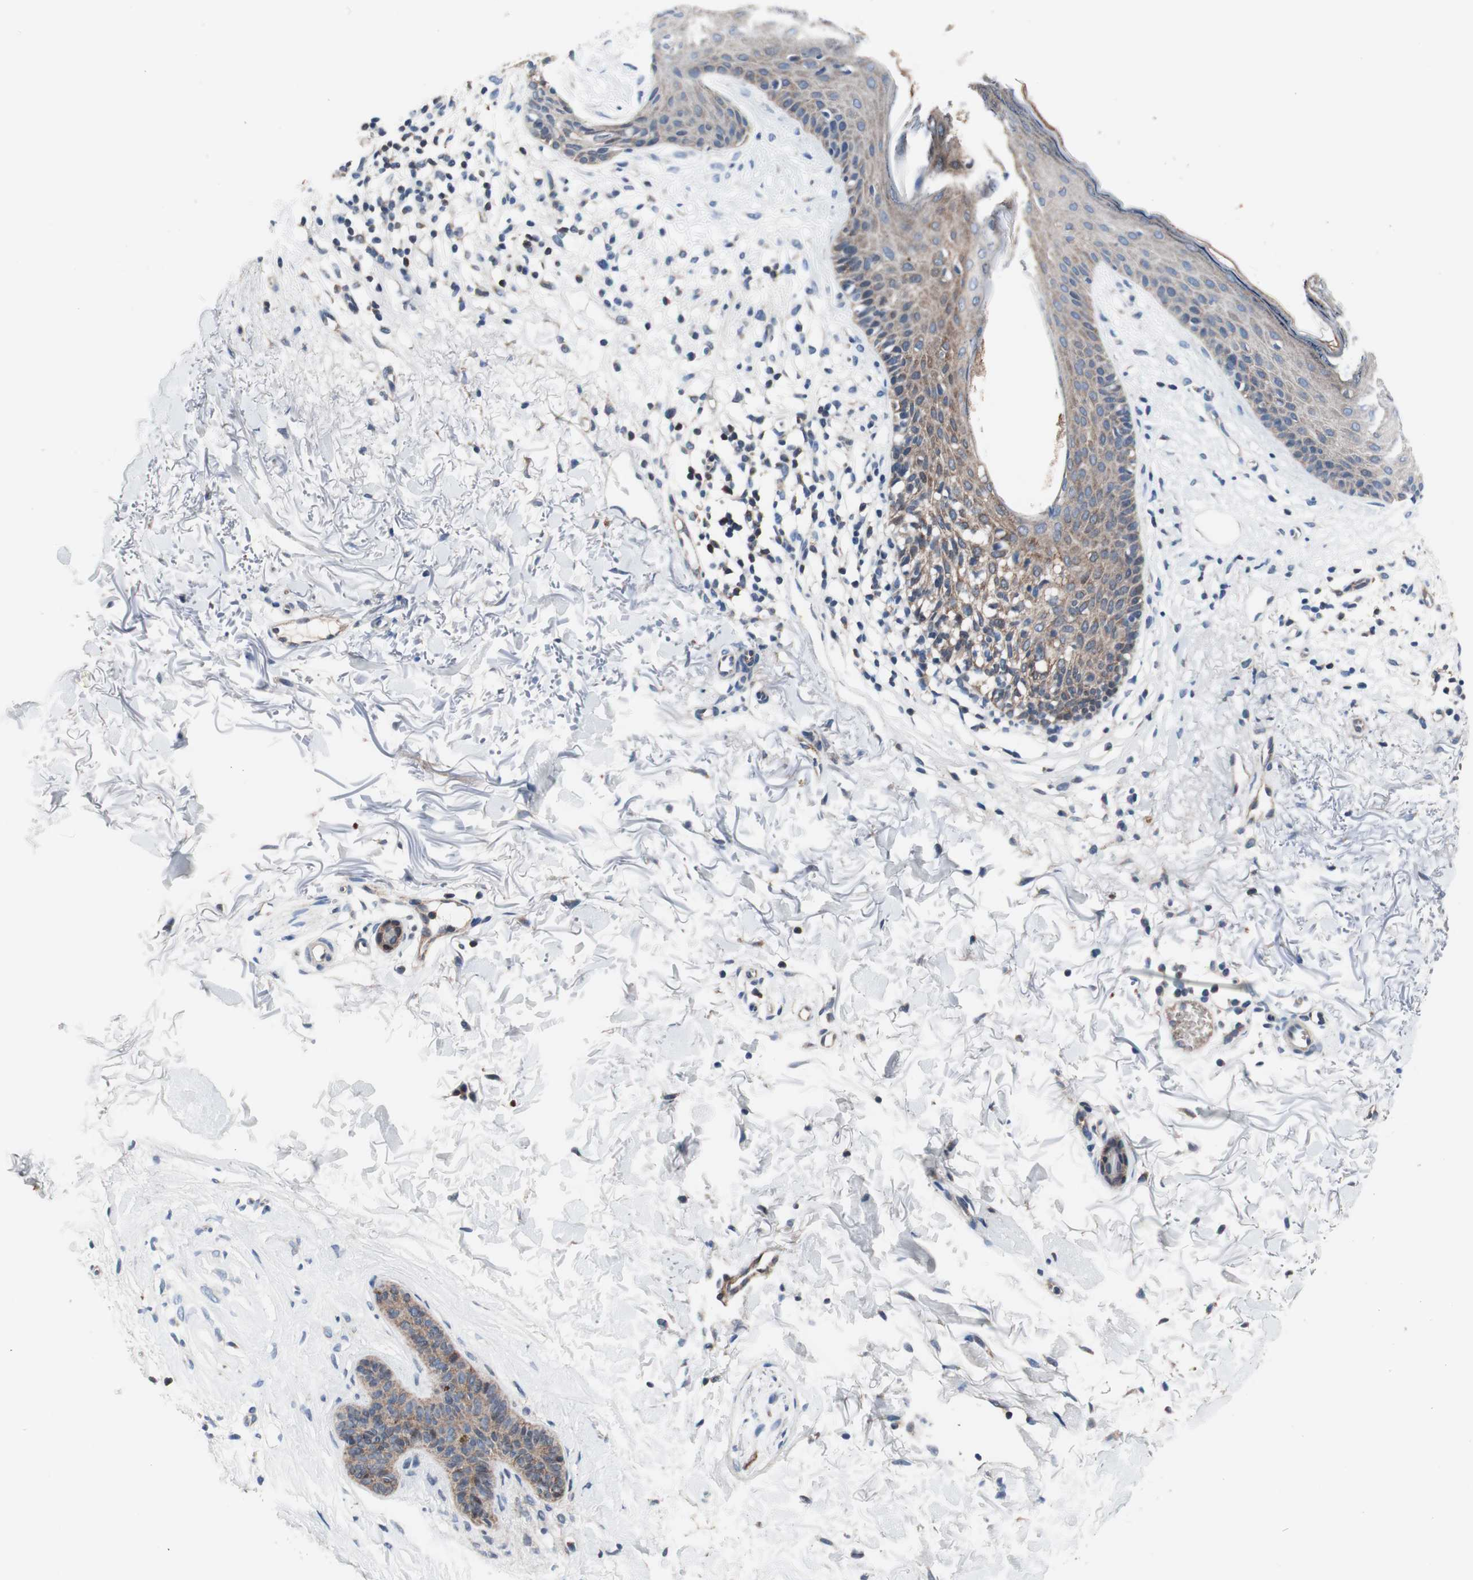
{"staining": {"intensity": "moderate", "quantity": ">75%", "location": "cytoplasmic/membranous"}, "tissue": "skin cancer", "cell_type": "Tumor cells", "image_type": "cancer", "snomed": [{"axis": "morphology", "description": "Basal cell carcinoma"}, {"axis": "topography", "description": "Skin"}], "caption": "Skin cancer (basal cell carcinoma) stained with a brown dye displays moderate cytoplasmic/membranous positive staining in about >75% of tumor cells.", "gene": "PRDX2", "patient": {"sex": "female", "age": 70}}